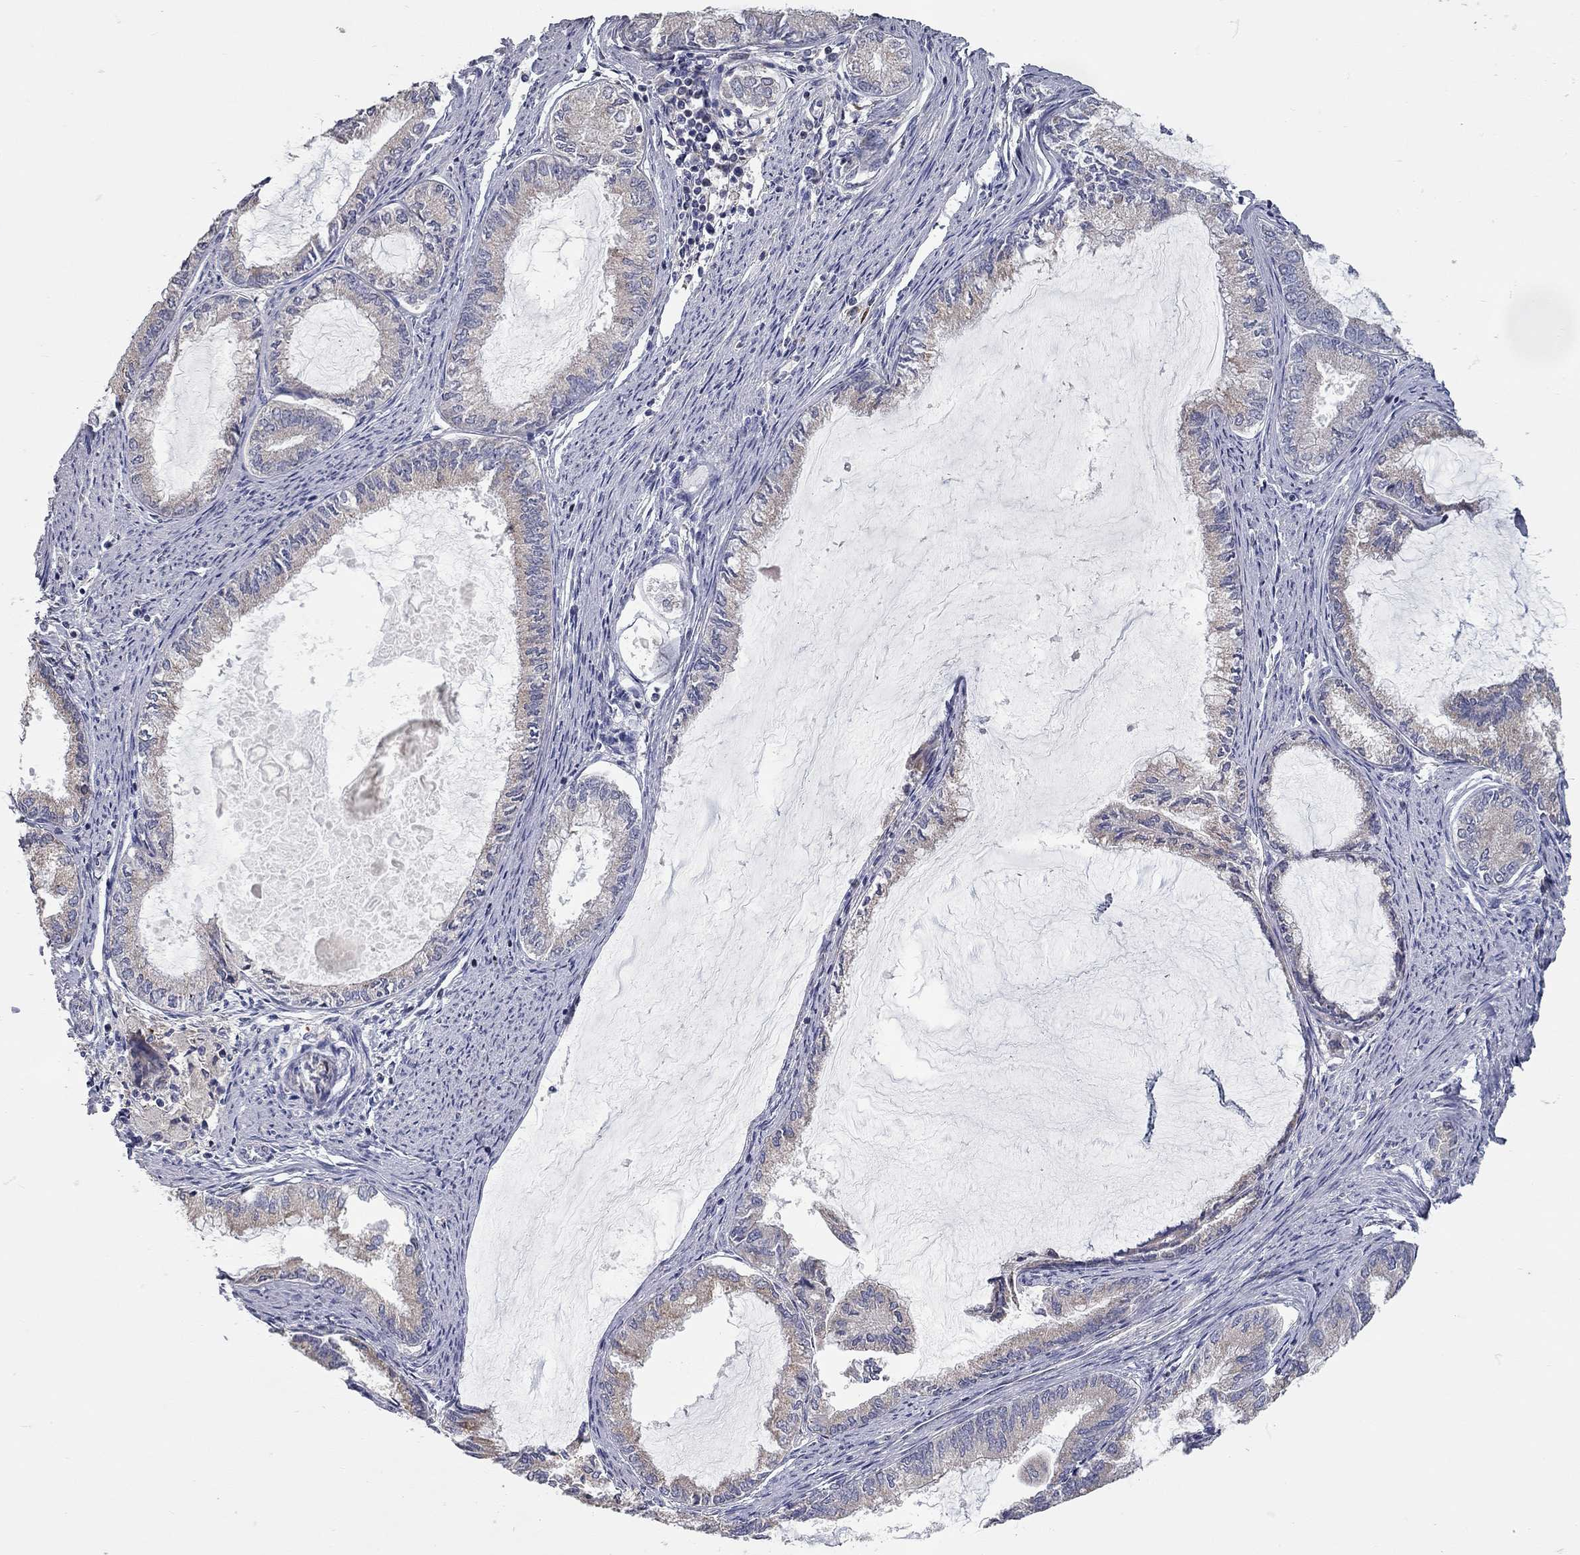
{"staining": {"intensity": "negative", "quantity": "none", "location": "none"}, "tissue": "endometrial cancer", "cell_type": "Tumor cells", "image_type": "cancer", "snomed": [{"axis": "morphology", "description": "Adenocarcinoma, NOS"}, {"axis": "topography", "description": "Endometrium"}], "caption": "Immunohistochemistry image of neoplastic tissue: endometrial adenocarcinoma stained with DAB shows no significant protein staining in tumor cells. Nuclei are stained in blue.", "gene": "XAGE2", "patient": {"sex": "female", "age": 86}}